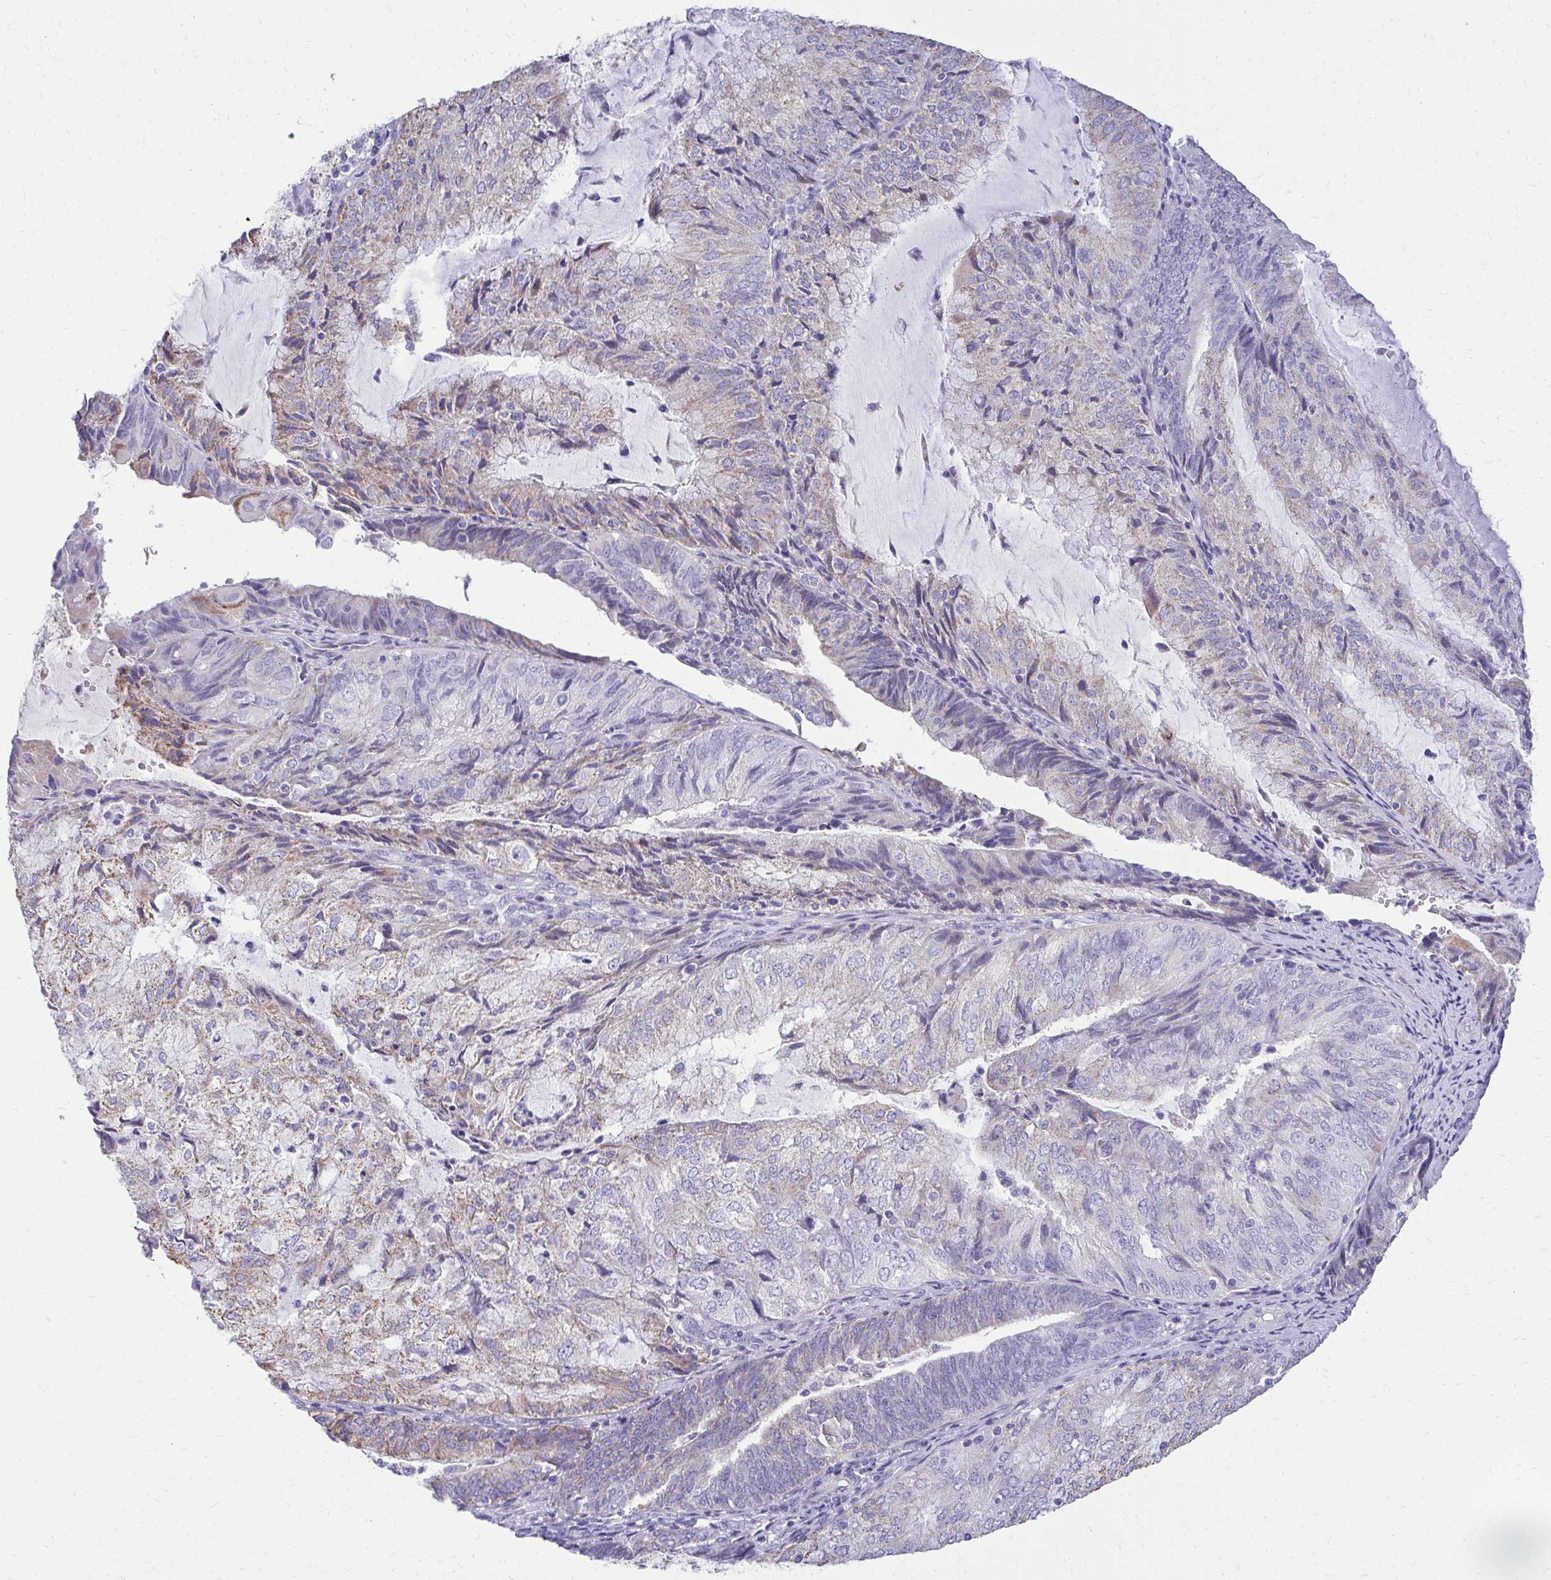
{"staining": {"intensity": "weak", "quantity": "<25%", "location": "cytoplasmic/membranous"}, "tissue": "endometrial cancer", "cell_type": "Tumor cells", "image_type": "cancer", "snomed": [{"axis": "morphology", "description": "Adenocarcinoma, NOS"}, {"axis": "topography", "description": "Endometrium"}], "caption": "A high-resolution photomicrograph shows immunohistochemistry (IHC) staining of endometrial cancer, which exhibits no significant staining in tumor cells.", "gene": "AIG1", "patient": {"sex": "female", "age": 81}}